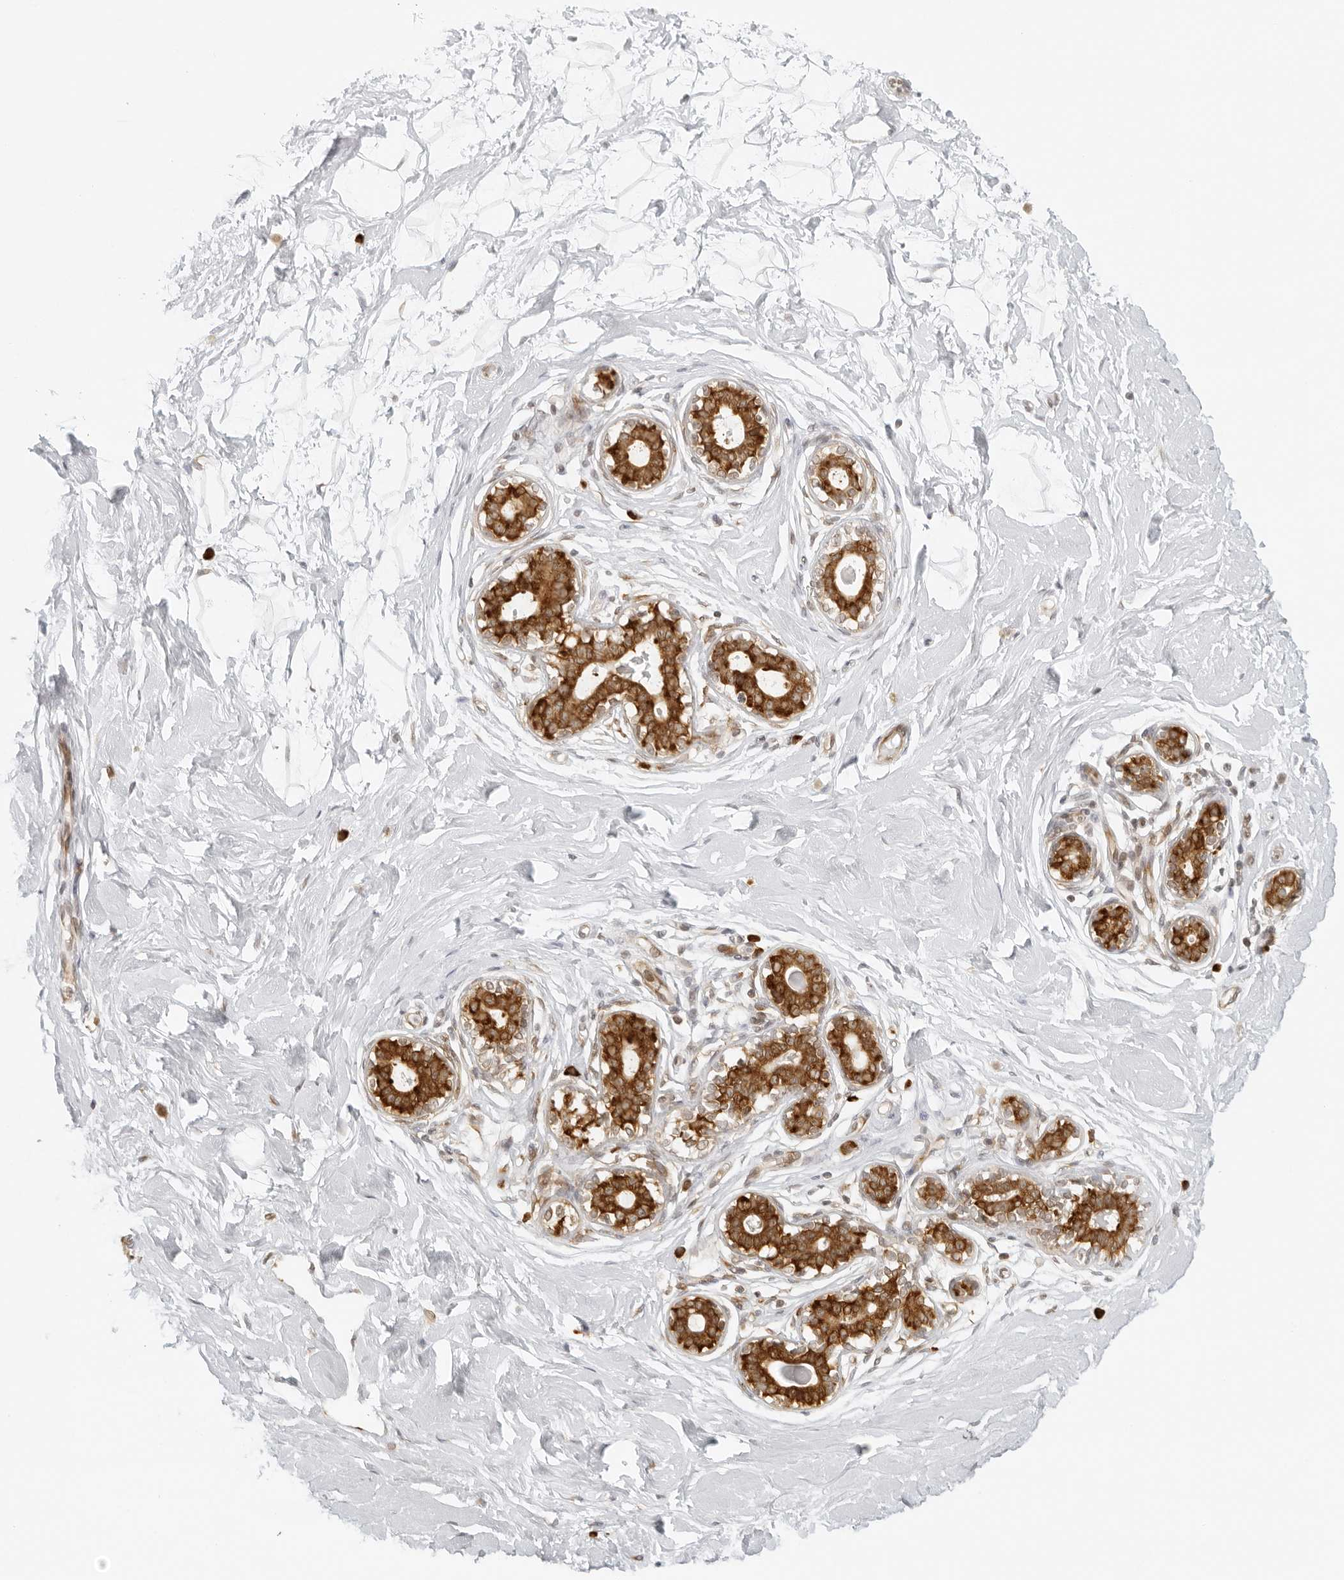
{"staining": {"intensity": "negative", "quantity": "none", "location": "none"}, "tissue": "breast", "cell_type": "Adipocytes", "image_type": "normal", "snomed": [{"axis": "morphology", "description": "Normal tissue, NOS"}, {"axis": "morphology", "description": "Adenoma, NOS"}, {"axis": "topography", "description": "Breast"}], "caption": "This is a photomicrograph of immunohistochemistry staining of normal breast, which shows no positivity in adipocytes.", "gene": "EIF4G1", "patient": {"sex": "female", "age": 23}}